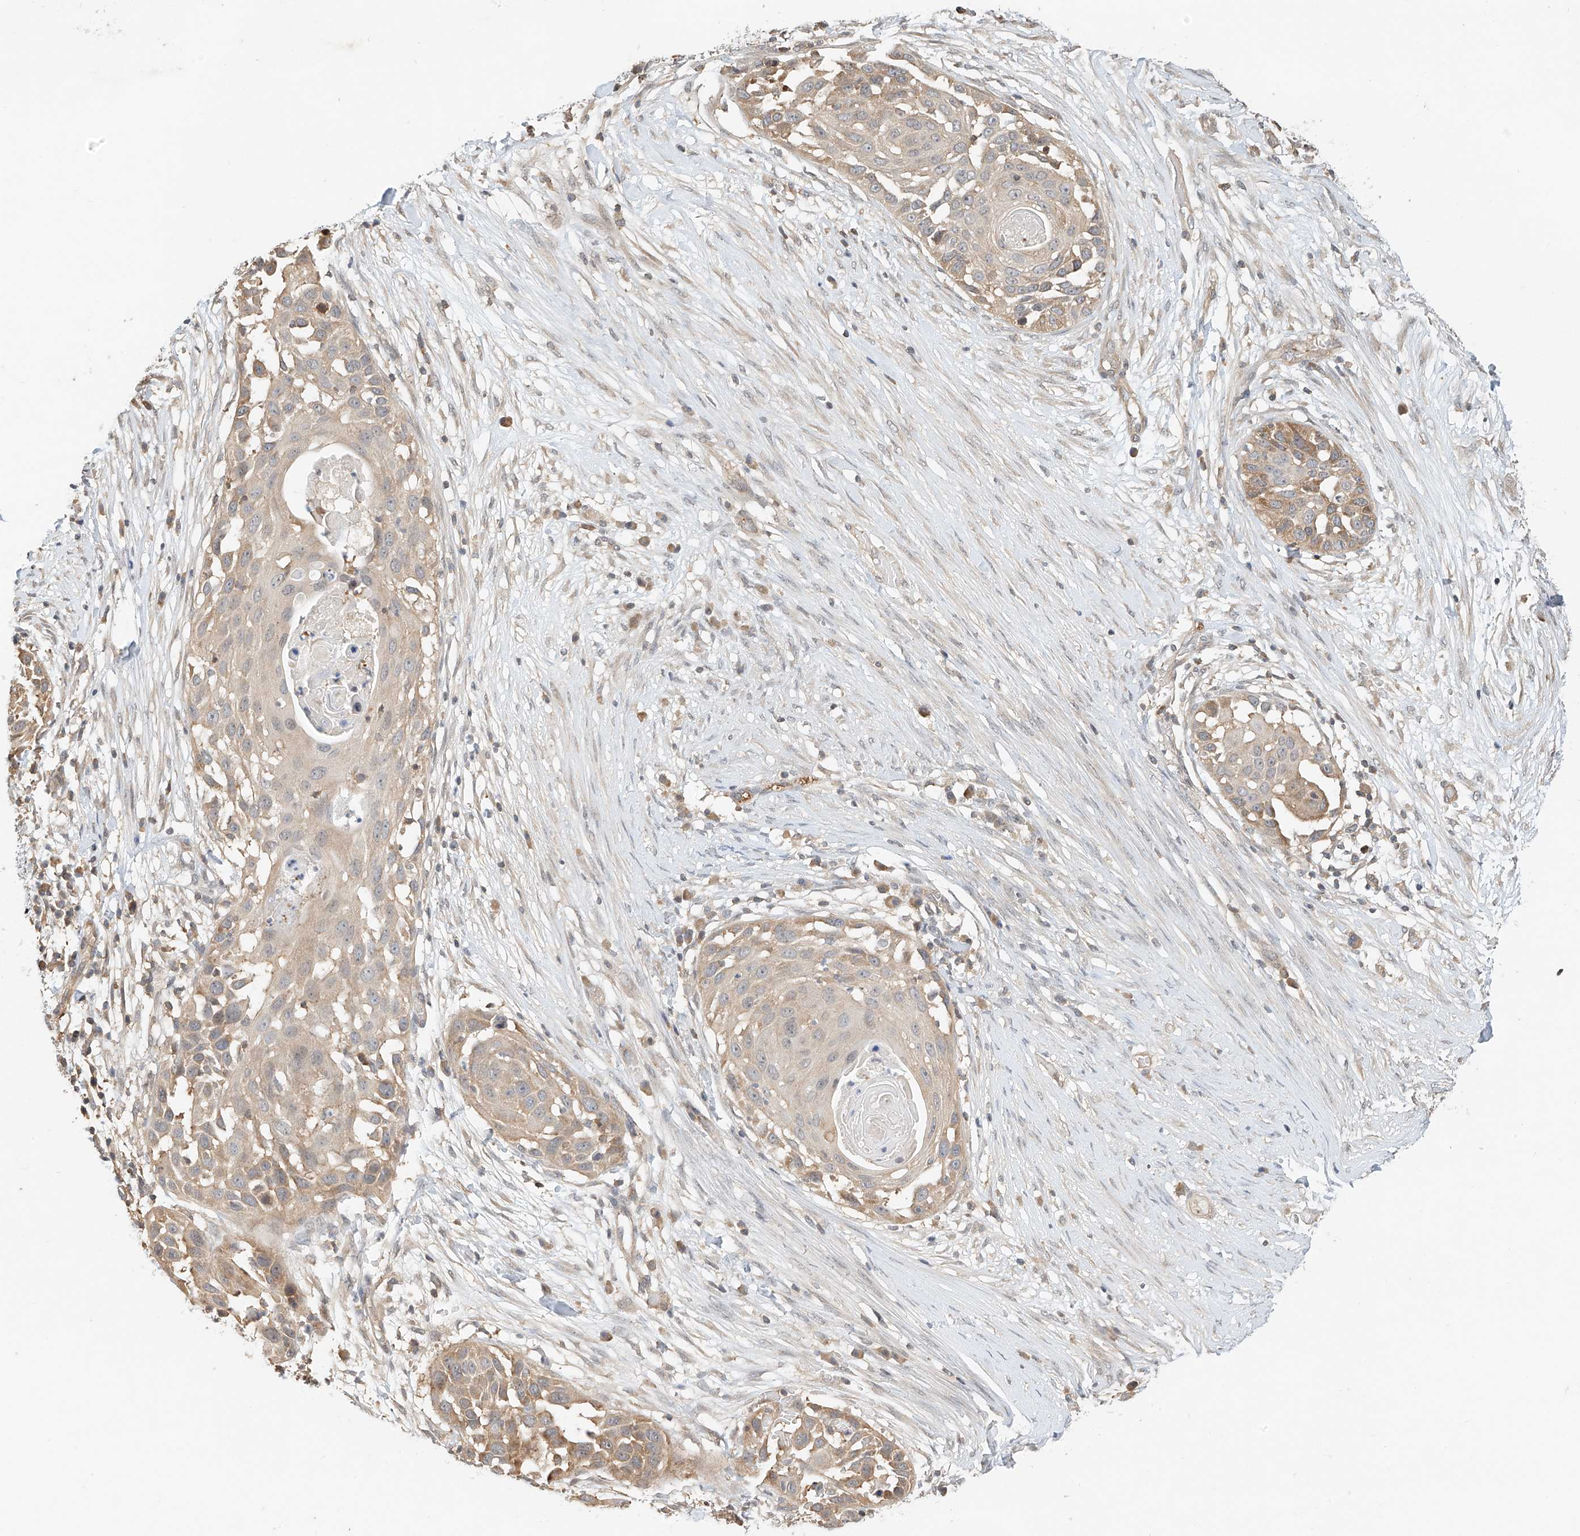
{"staining": {"intensity": "moderate", "quantity": "25%-75%", "location": "cytoplasmic/membranous"}, "tissue": "skin cancer", "cell_type": "Tumor cells", "image_type": "cancer", "snomed": [{"axis": "morphology", "description": "Squamous cell carcinoma, NOS"}, {"axis": "topography", "description": "Skin"}], "caption": "Squamous cell carcinoma (skin) was stained to show a protein in brown. There is medium levels of moderate cytoplasmic/membranous positivity in approximately 25%-75% of tumor cells.", "gene": "PPA2", "patient": {"sex": "female", "age": 44}}